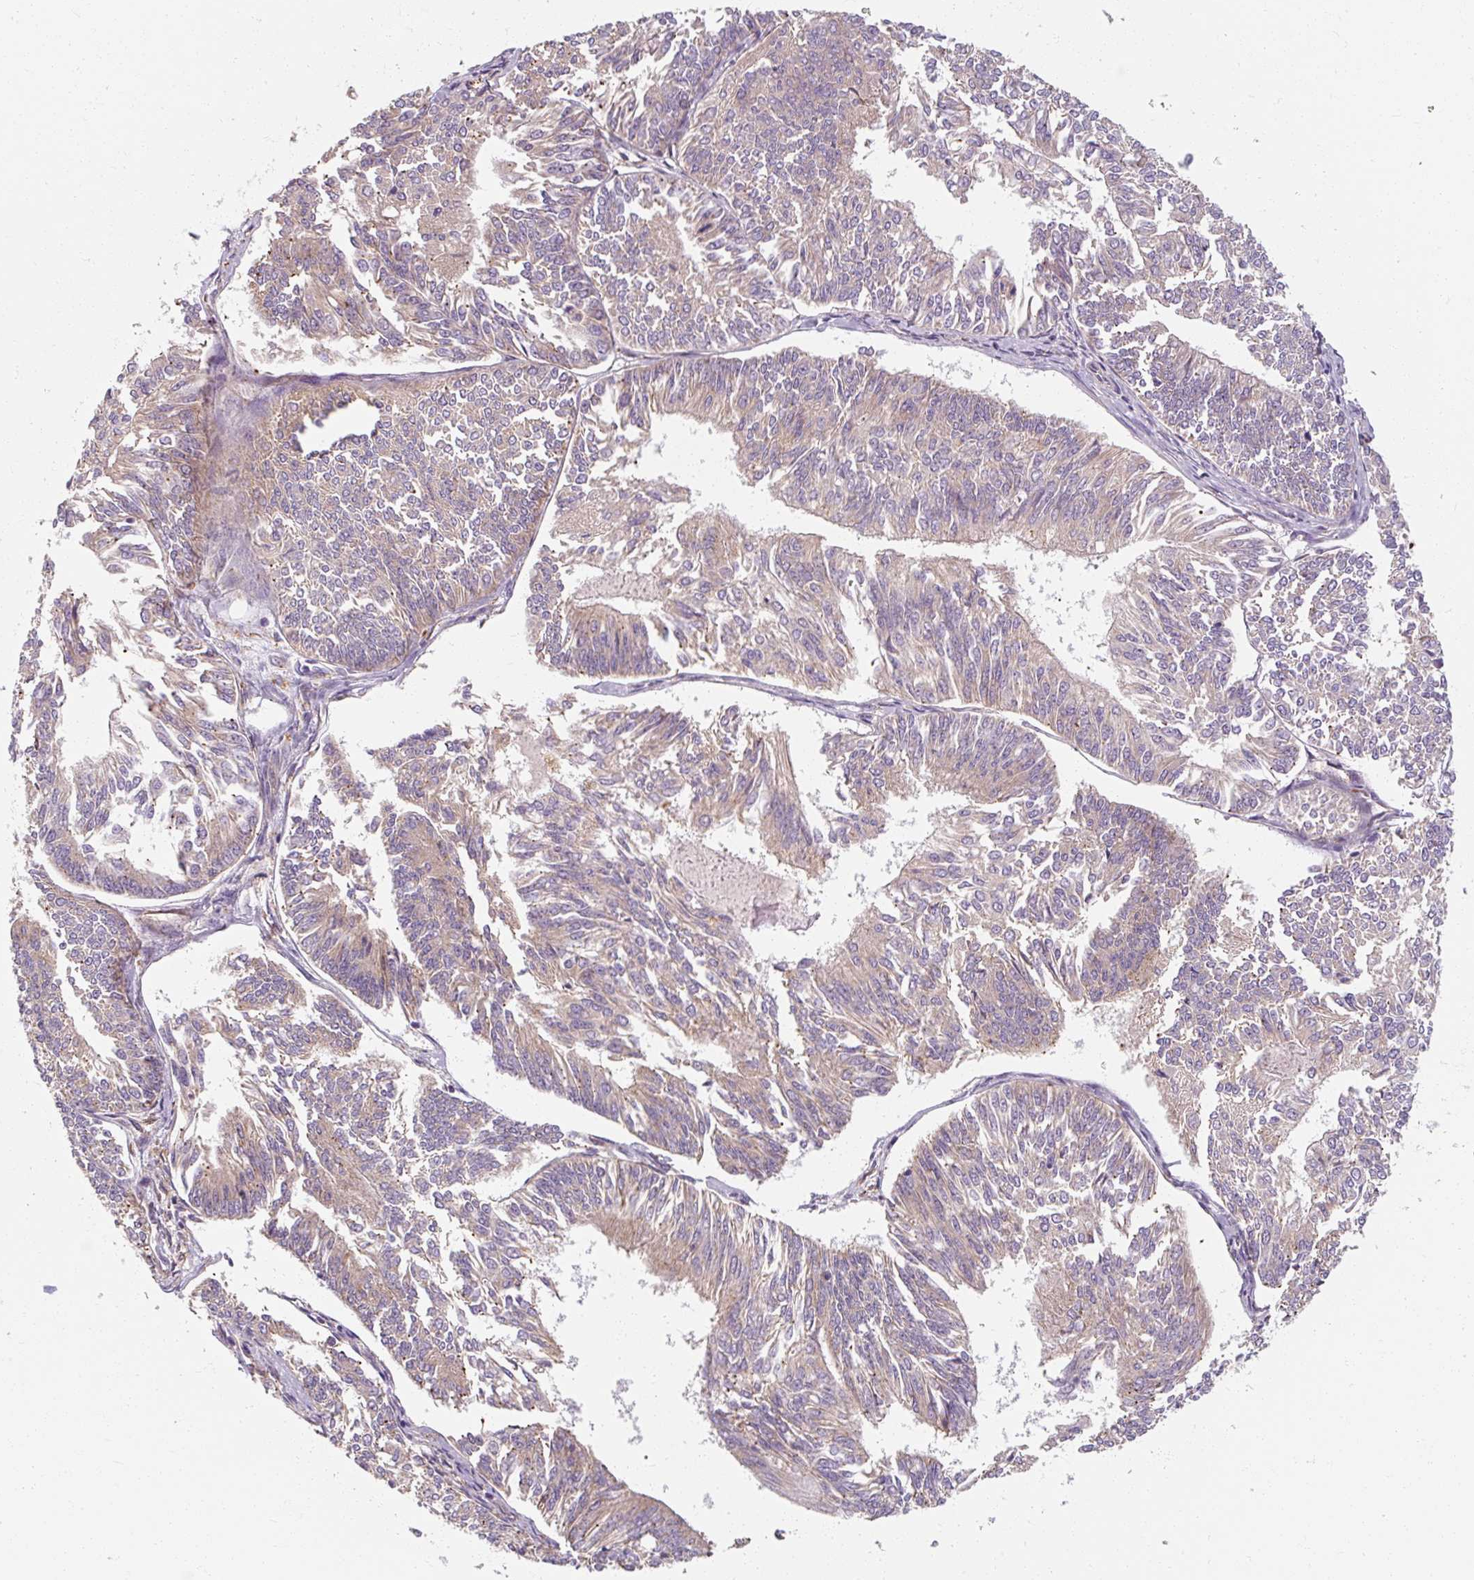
{"staining": {"intensity": "weak", "quantity": "25%-75%", "location": "cytoplasmic/membranous"}, "tissue": "endometrial cancer", "cell_type": "Tumor cells", "image_type": "cancer", "snomed": [{"axis": "morphology", "description": "Adenocarcinoma, NOS"}, {"axis": "topography", "description": "Endometrium"}], "caption": "The immunohistochemical stain highlights weak cytoplasmic/membranous positivity in tumor cells of adenocarcinoma (endometrial) tissue. The staining was performed using DAB to visualize the protein expression in brown, while the nuclei were stained in blue with hematoxylin (Magnification: 20x).", "gene": "TBC1D4", "patient": {"sex": "female", "age": 58}}